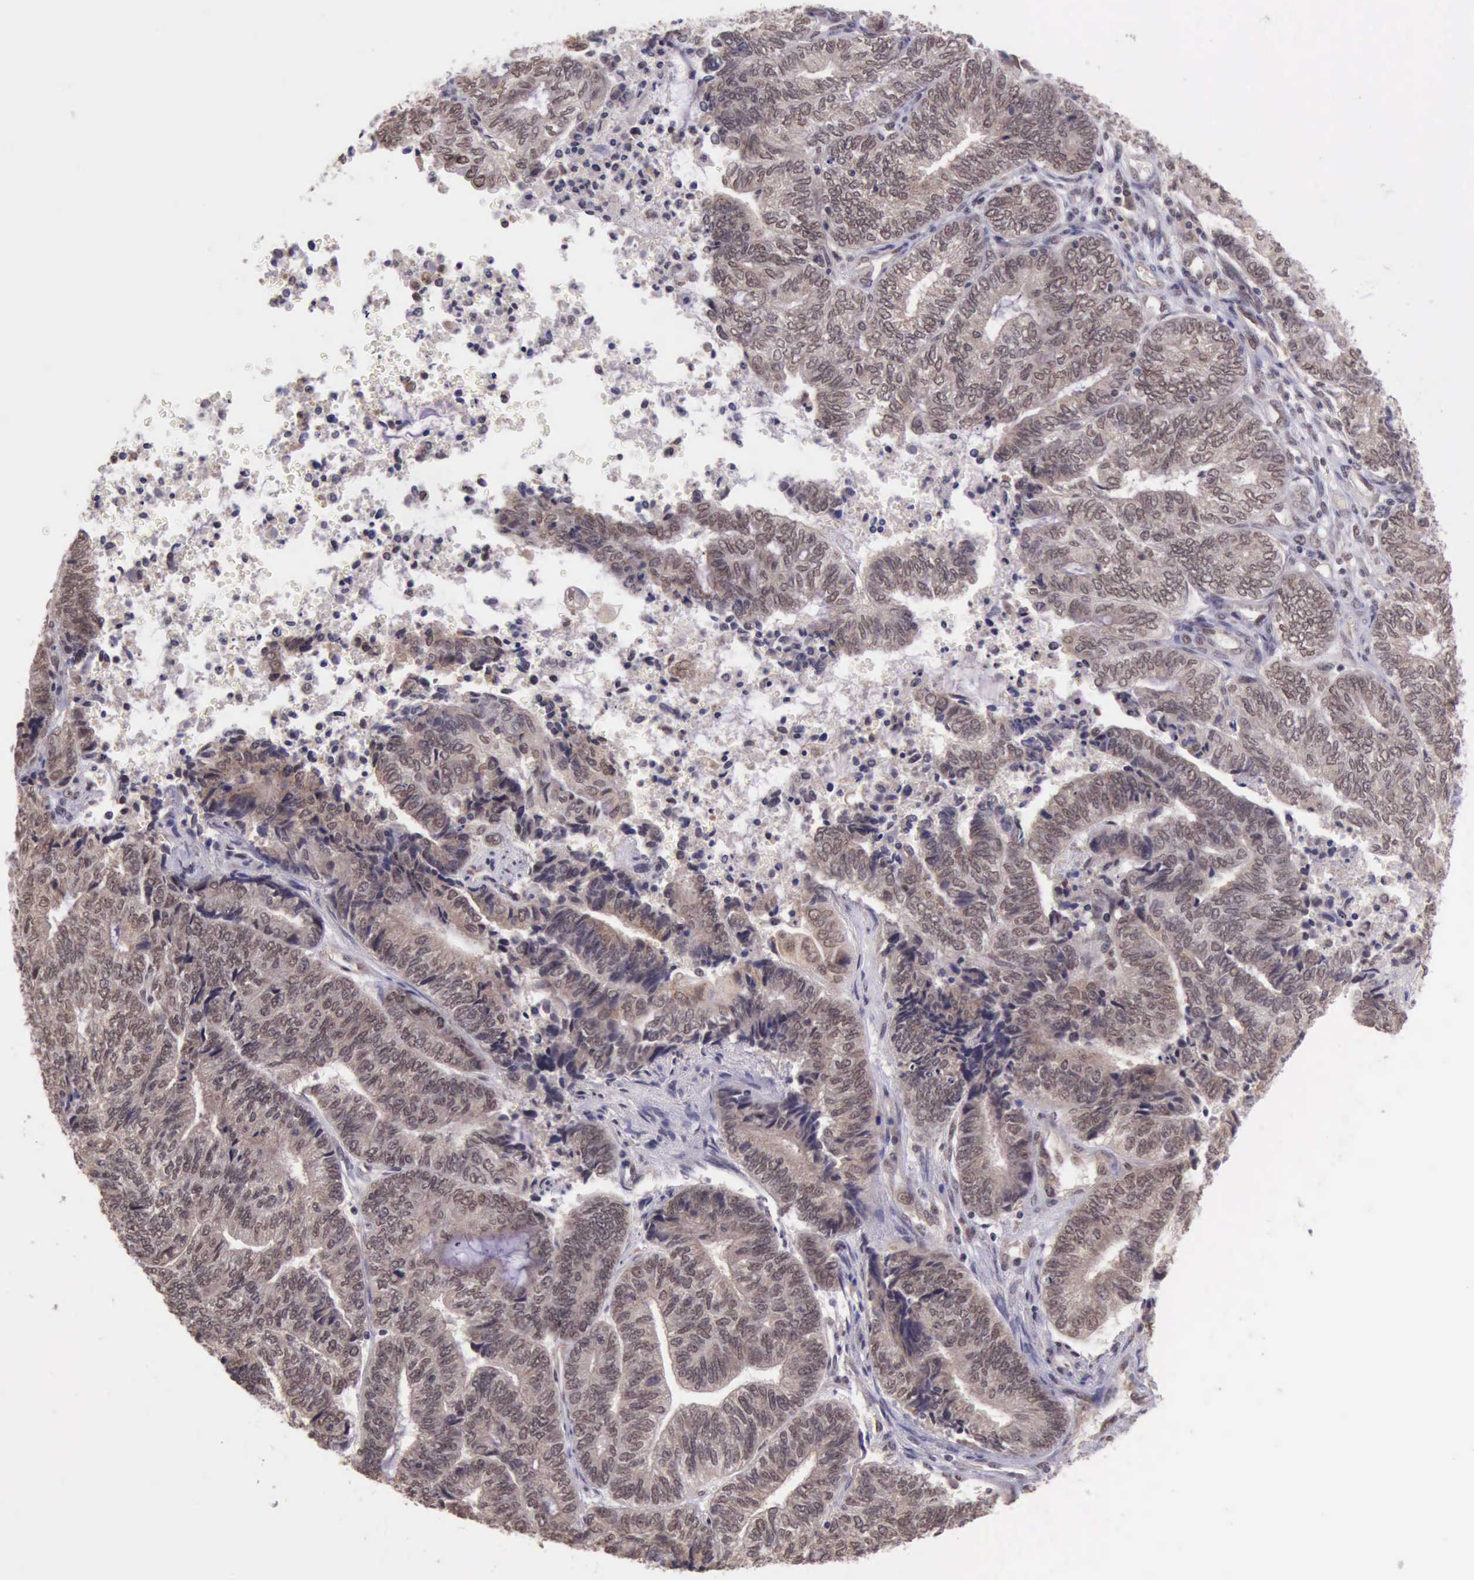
{"staining": {"intensity": "moderate", "quantity": ">75%", "location": "nuclear"}, "tissue": "endometrial cancer", "cell_type": "Tumor cells", "image_type": "cancer", "snomed": [{"axis": "morphology", "description": "Adenocarcinoma, NOS"}, {"axis": "topography", "description": "Uterus"}, {"axis": "topography", "description": "Endometrium"}], "caption": "This is an image of IHC staining of adenocarcinoma (endometrial), which shows moderate positivity in the nuclear of tumor cells.", "gene": "PRPF39", "patient": {"sex": "female", "age": 70}}